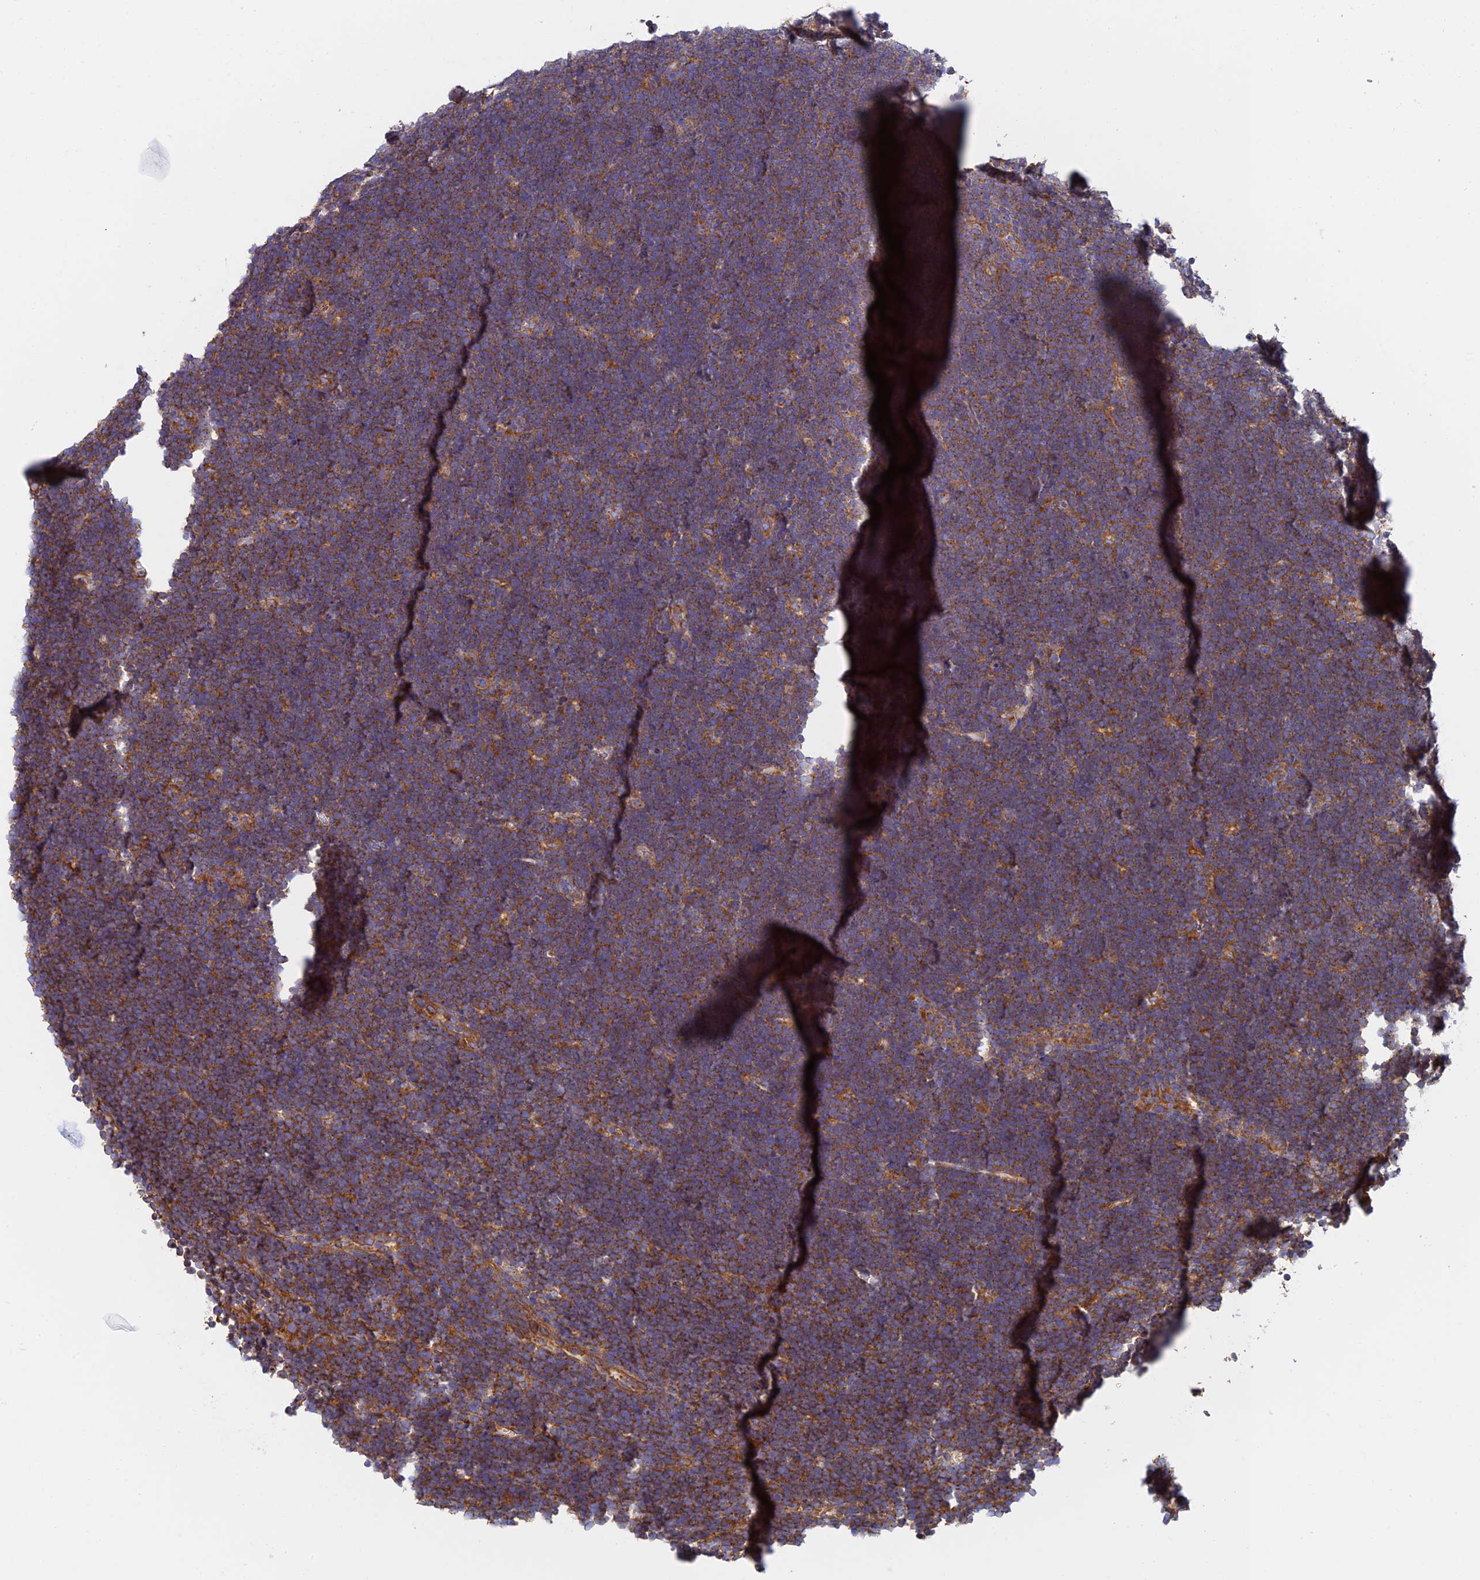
{"staining": {"intensity": "moderate", "quantity": ">75%", "location": "cytoplasmic/membranous"}, "tissue": "lymphoma", "cell_type": "Tumor cells", "image_type": "cancer", "snomed": [{"axis": "morphology", "description": "Malignant lymphoma, non-Hodgkin's type, High grade"}, {"axis": "topography", "description": "Lymph node"}], "caption": "A medium amount of moderate cytoplasmic/membranous staining is present in about >75% of tumor cells in lymphoma tissue.", "gene": "DCTN2", "patient": {"sex": "male", "age": 13}}